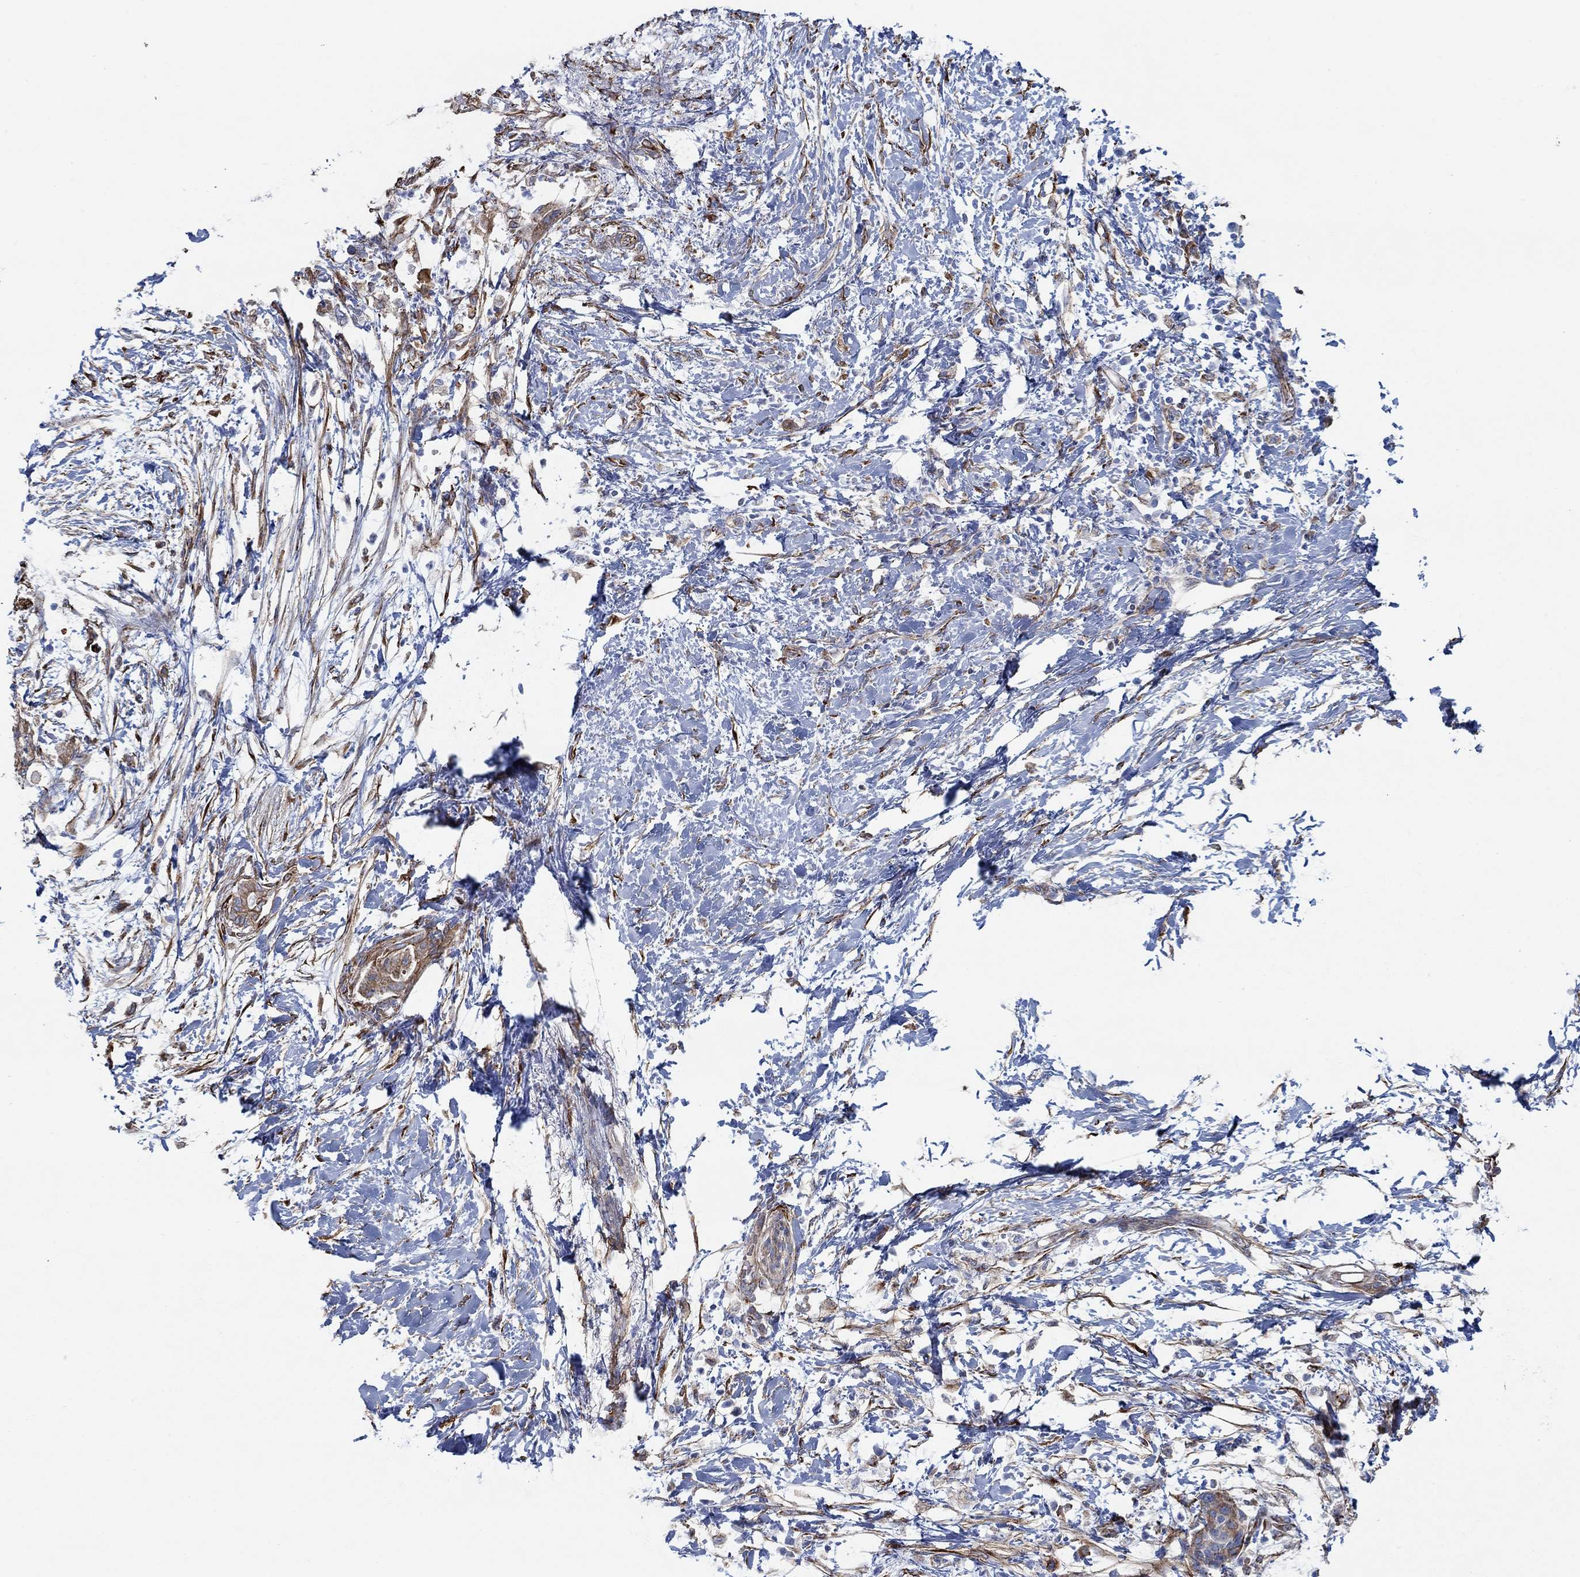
{"staining": {"intensity": "moderate", "quantity": ">75%", "location": "cytoplasmic/membranous"}, "tissue": "pancreatic cancer", "cell_type": "Tumor cells", "image_type": "cancer", "snomed": [{"axis": "morphology", "description": "Normal tissue, NOS"}, {"axis": "morphology", "description": "Adenocarcinoma, NOS"}, {"axis": "topography", "description": "Pancreas"}, {"axis": "topography", "description": "Duodenum"}], "caption": "IHC histopathology image of human pancreatic cancer (adenocarcinoma) stained for a protein (brown), which reveals medium levels of moderate cytoplasmic/membranous staining in approximately >75% of tumor cells.", "gene": "STC2", "patient": {"sex": "female", "age": 60}}